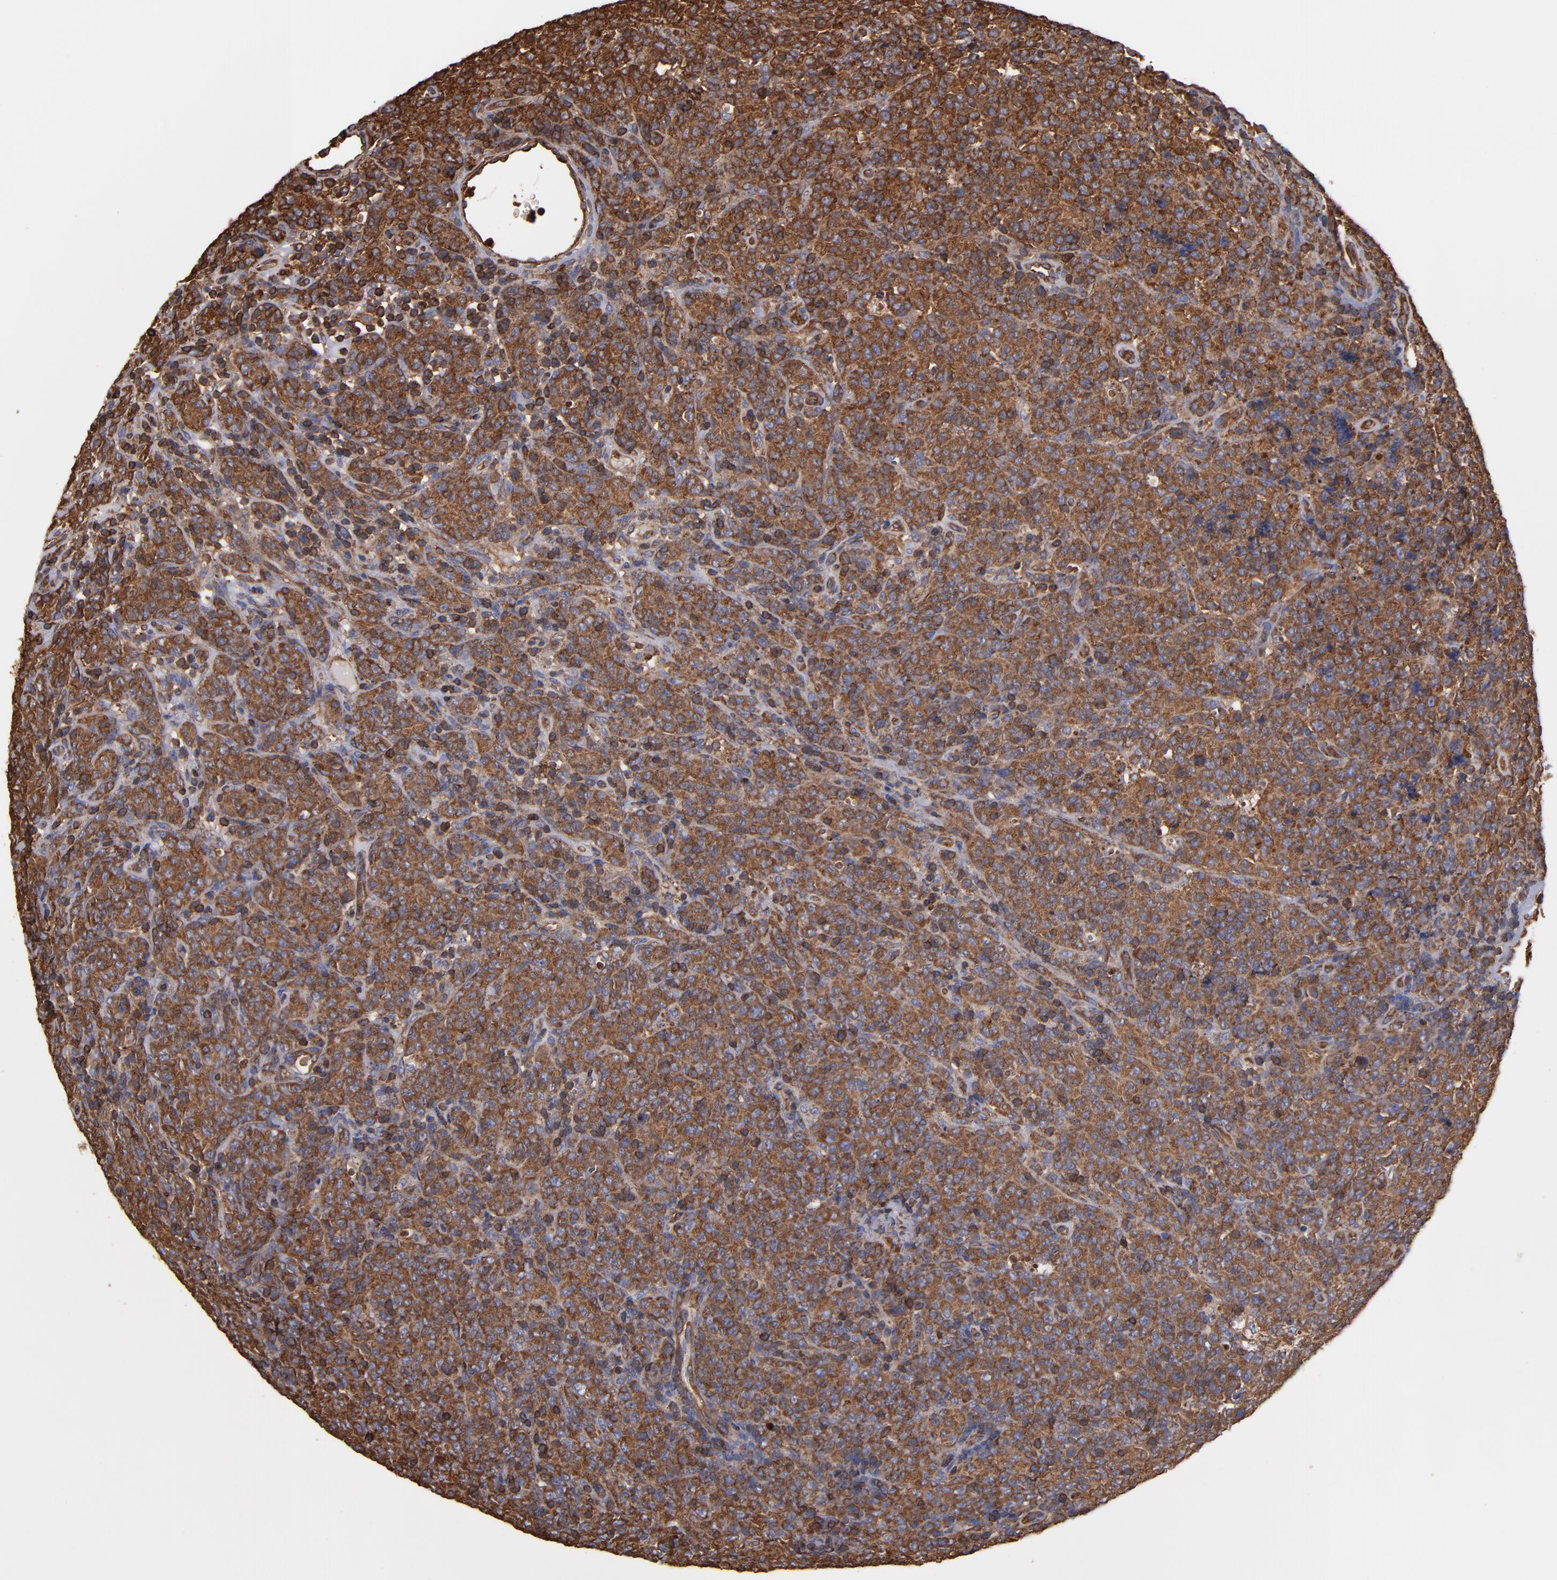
{"staining": {"intensity": "moderate", "quantity": ">75%", "location": "cytoplasmic/membranous"}, "tissue": "lymphoma", "cell_type": "Tumor cells", "image_type": "cancer", "snomed": [{"axis": "morphology", "description": "Malignant lymphoma, non-Hodgkin's type, High grade"}, {"axis": "topography", "description": "Tonsil"}], "caption": "An immunohistochemistry (IHC) histopathology image of neoplastic tissue is shown. Protein staining in brown shows moderate cytoplasmic/membranous positivity in lymphoma within tumor cells.", "gene": "ACTN4", "patient": {"sex": "female", "age": 36}}